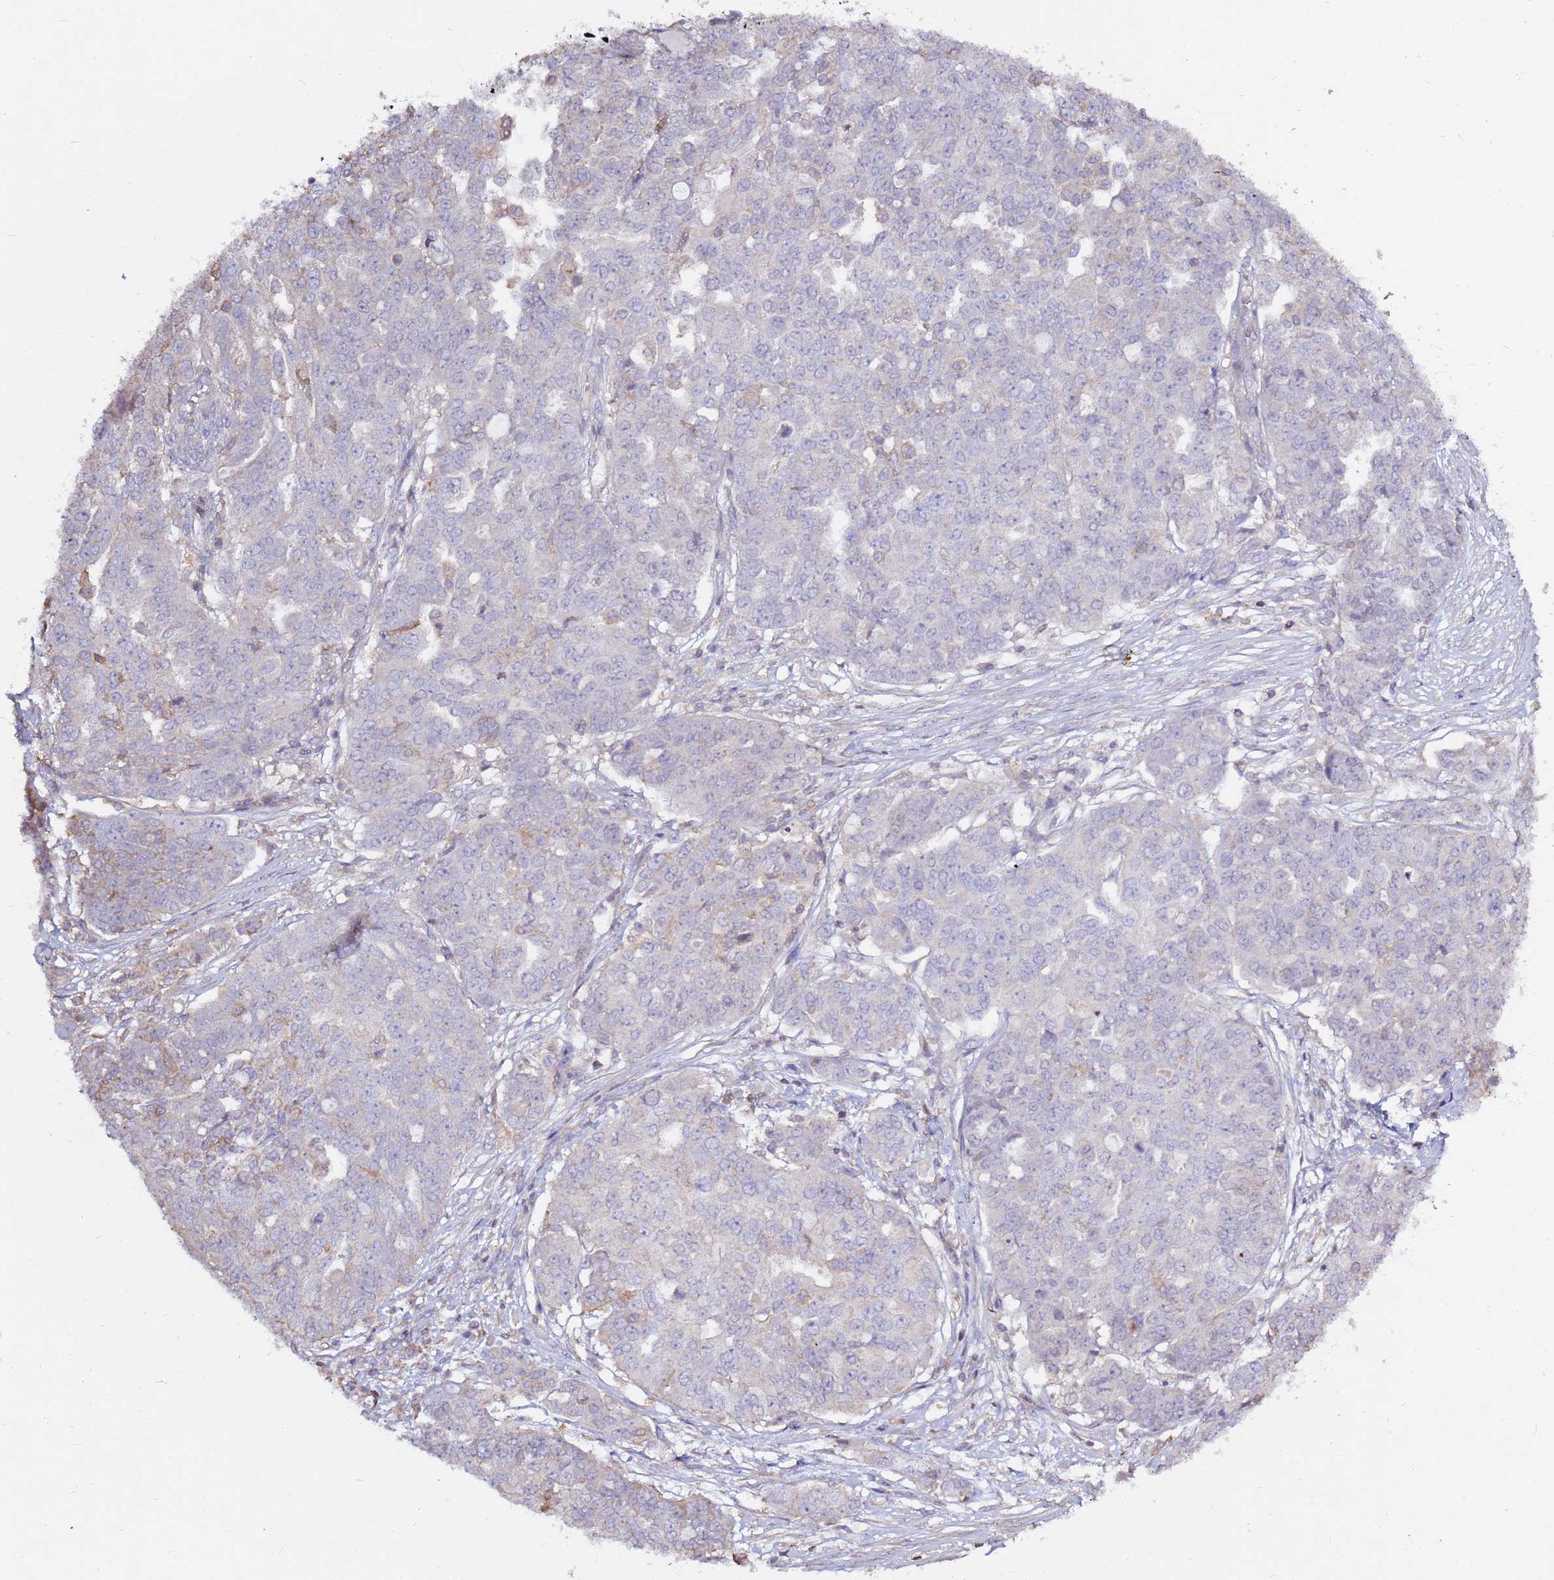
{"staining": {"intensity": "negative", "quantity": "none", "location": "none"}, "tissue": "ovarian cancer", "cell_type": "Tumor cells", "image_type": "cancer", "snomed": [{"axis": "morphology", "description": "Cystadenocarcinoma, serous, NOS"}, {"axis": "topography", "description": "Soft tissue"}, {"axis": "topography", "description": "Ovary"}], "caption": "High magnification brightfield microscopy of ovarian cancer stained with DAB (brown) and counterstained with hematoxylin (blue): tumor cells show no significant expression. (DAB (3,3'-diaminobenzidine) IHC visualized using brightfield microscopy, high magnification).", "gene": "EVA1B", "patient": {"sex": "female", "age": 57}}